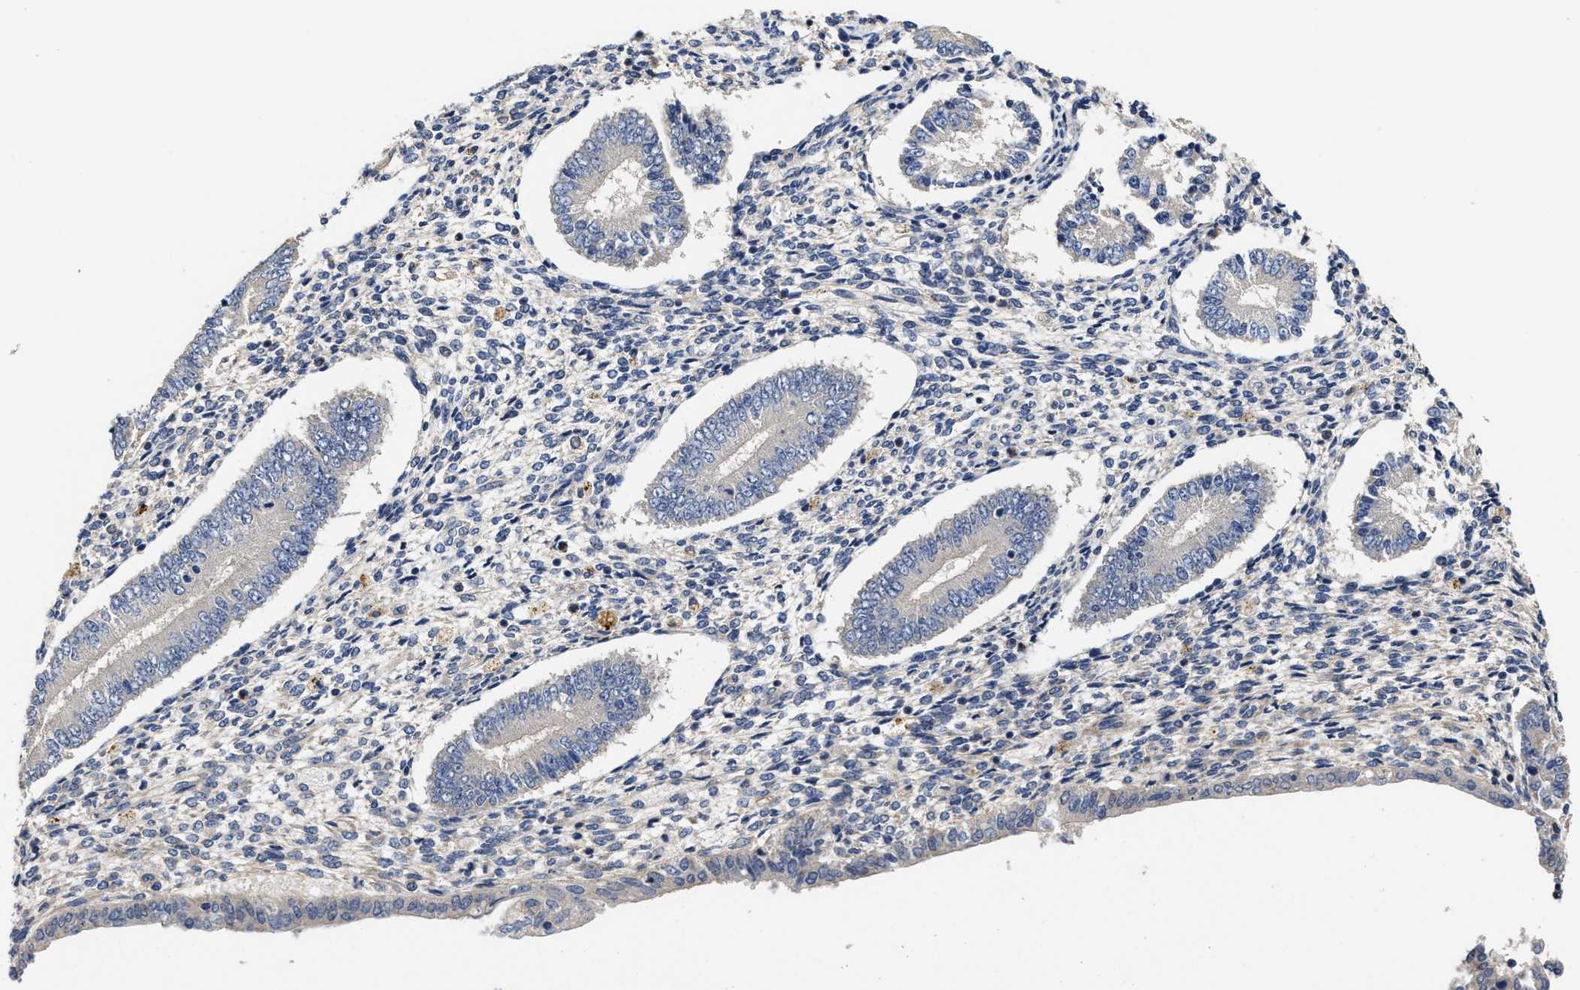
{"staining": {"intensity": "weak", "quantity": "<25%", "location": "cytoplasmic/membranous"}, "tissue": "endometrium", "cell_type": "Cells in endometrial stroma", "image_type": "normal", "snomed": [{"axis": "morphology", "description": "Normal tissue, NOS"}, {"axis": "topography", "description": "Endometrium"}], "caption": "An IHC image of benign endometrium is shown. There is no staining in cells in endometrial stroma of endometrium.", "gene": "TRAF6", "patient": {"sex": "female", "age": 42}}